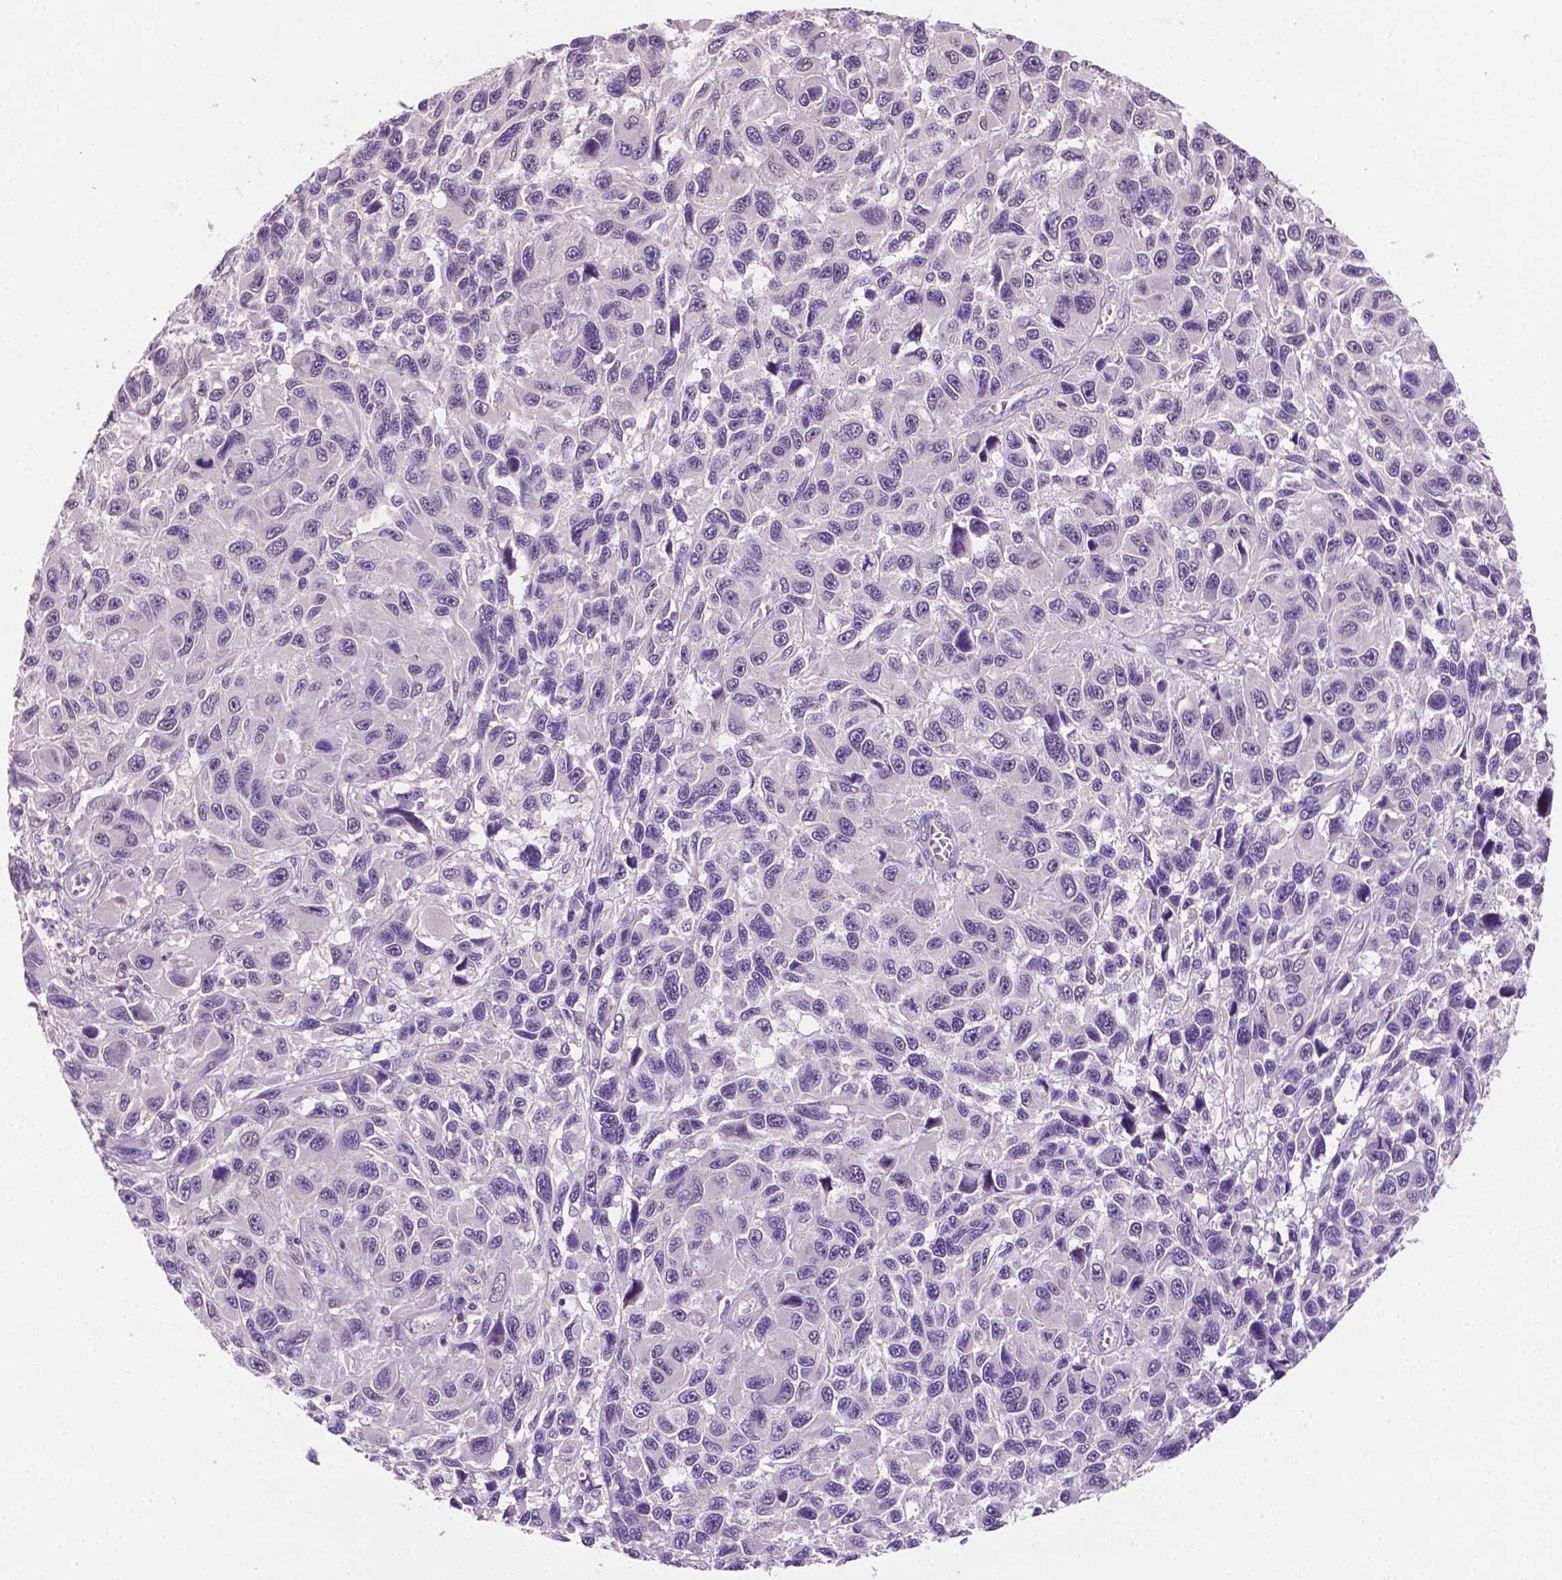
{"staining": {"intensity": "negative", "quantity": "none", "location": "none"}, "tissue": "melanoma", "cell_type": "Tumor cells", "image_type": "cancer", "snomed": [{"axis": "morphology", "description": "Malignant melanoma, NOS"}, {"axis": "topography", "description": "Skin"}], "caption": "DAB (3,3'-diaminobenzidine) immunohistochemical staining of malignant melanoma reveals no significant staining in tumor cells.", "gene": "MROH6", "patient": {"sex": "male", "age": 53}}